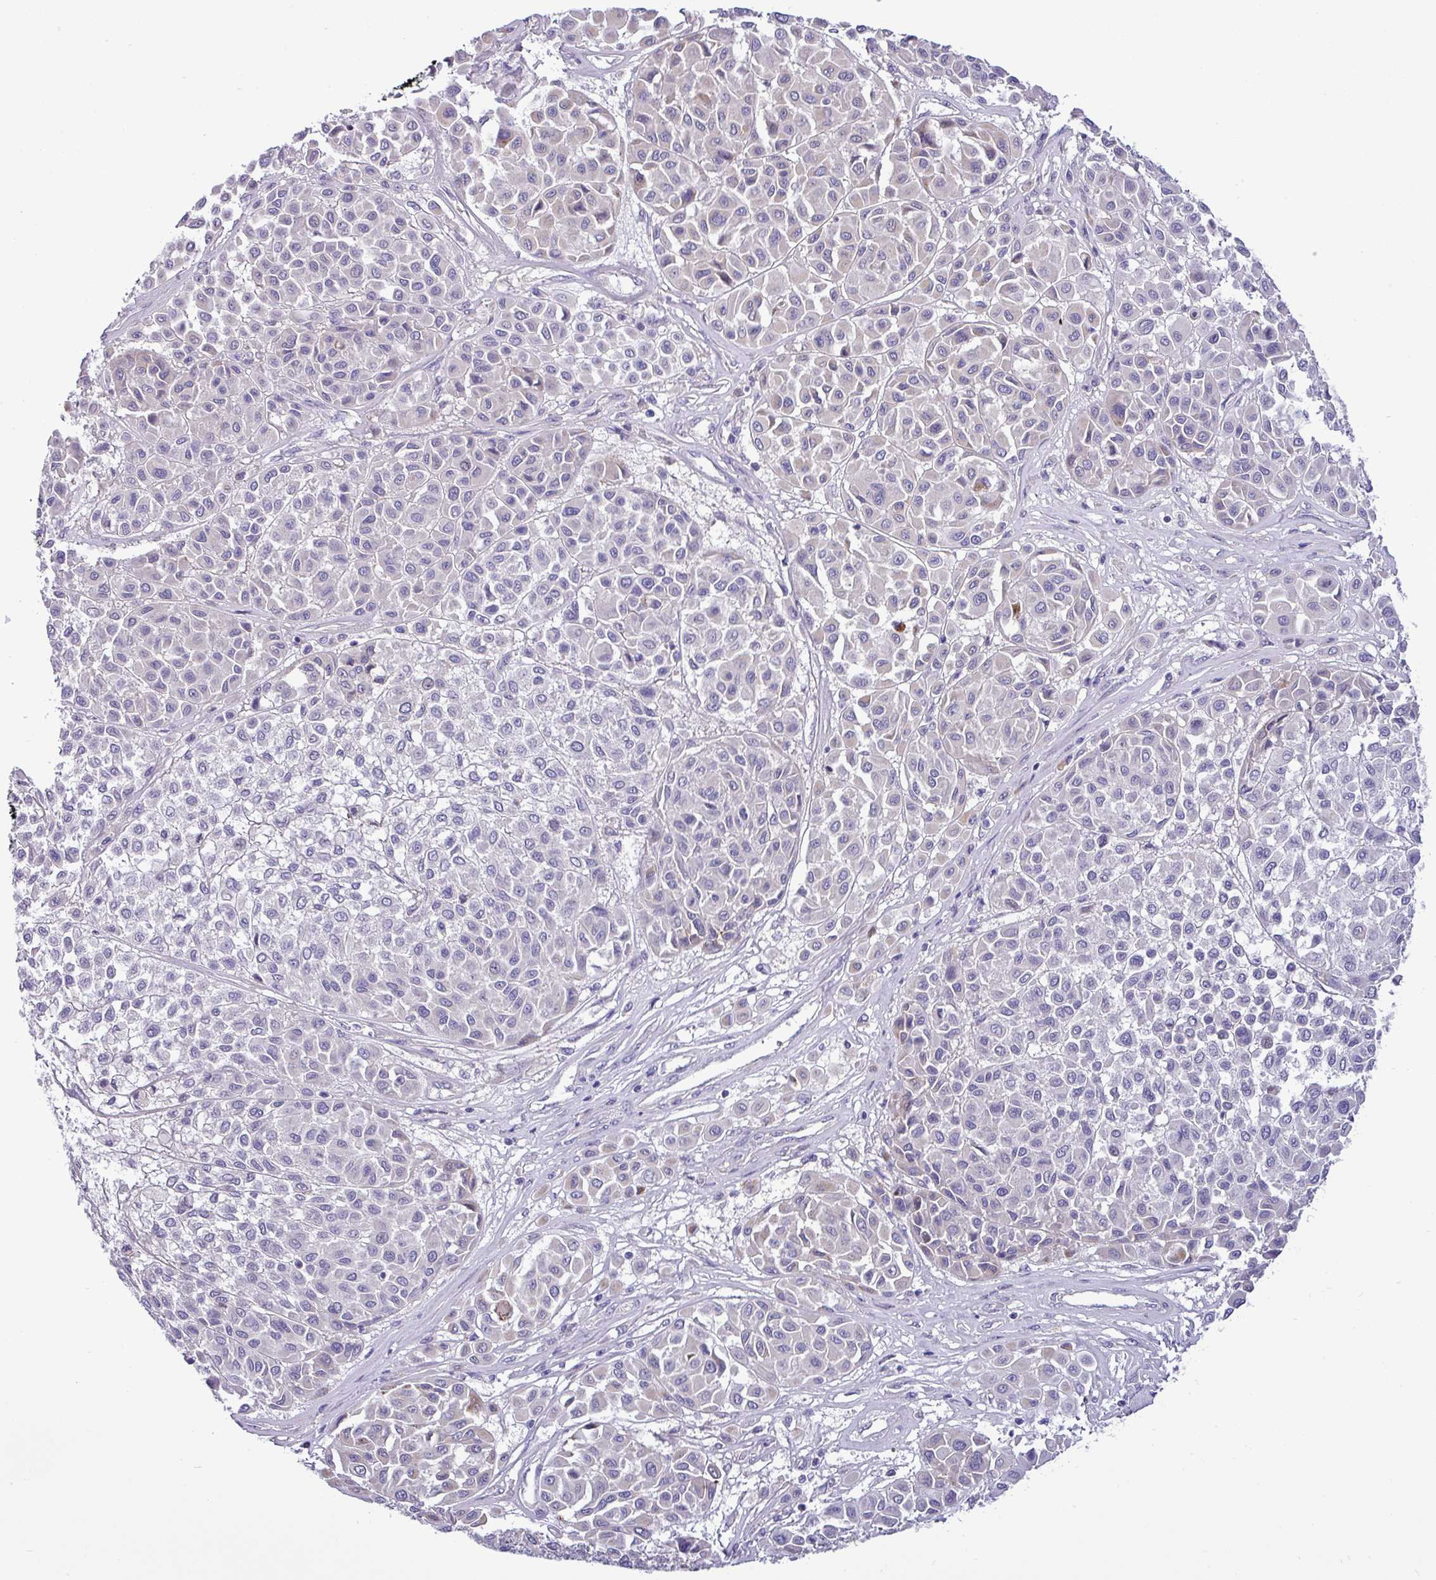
{"staining": {"intensity": "negative", "quantity": "none", "location": "none"}, "tissue": "melanoma", "cell_type": "Tumor cells", "image_type": "cancer", "snomed": [{"axis": "morphology", "description": "Malignant melanoma, Metastatic site"}, {"axis": "topography", "description": "Soft tissue"}], "caption": "DAB (3,3'-diaminobenzidine) immunohistochemical staining of human melanoma displays no significant staining in tumor cells.", "gene": "ACAP3", "patient": {"sex": "male", "age": 41}}